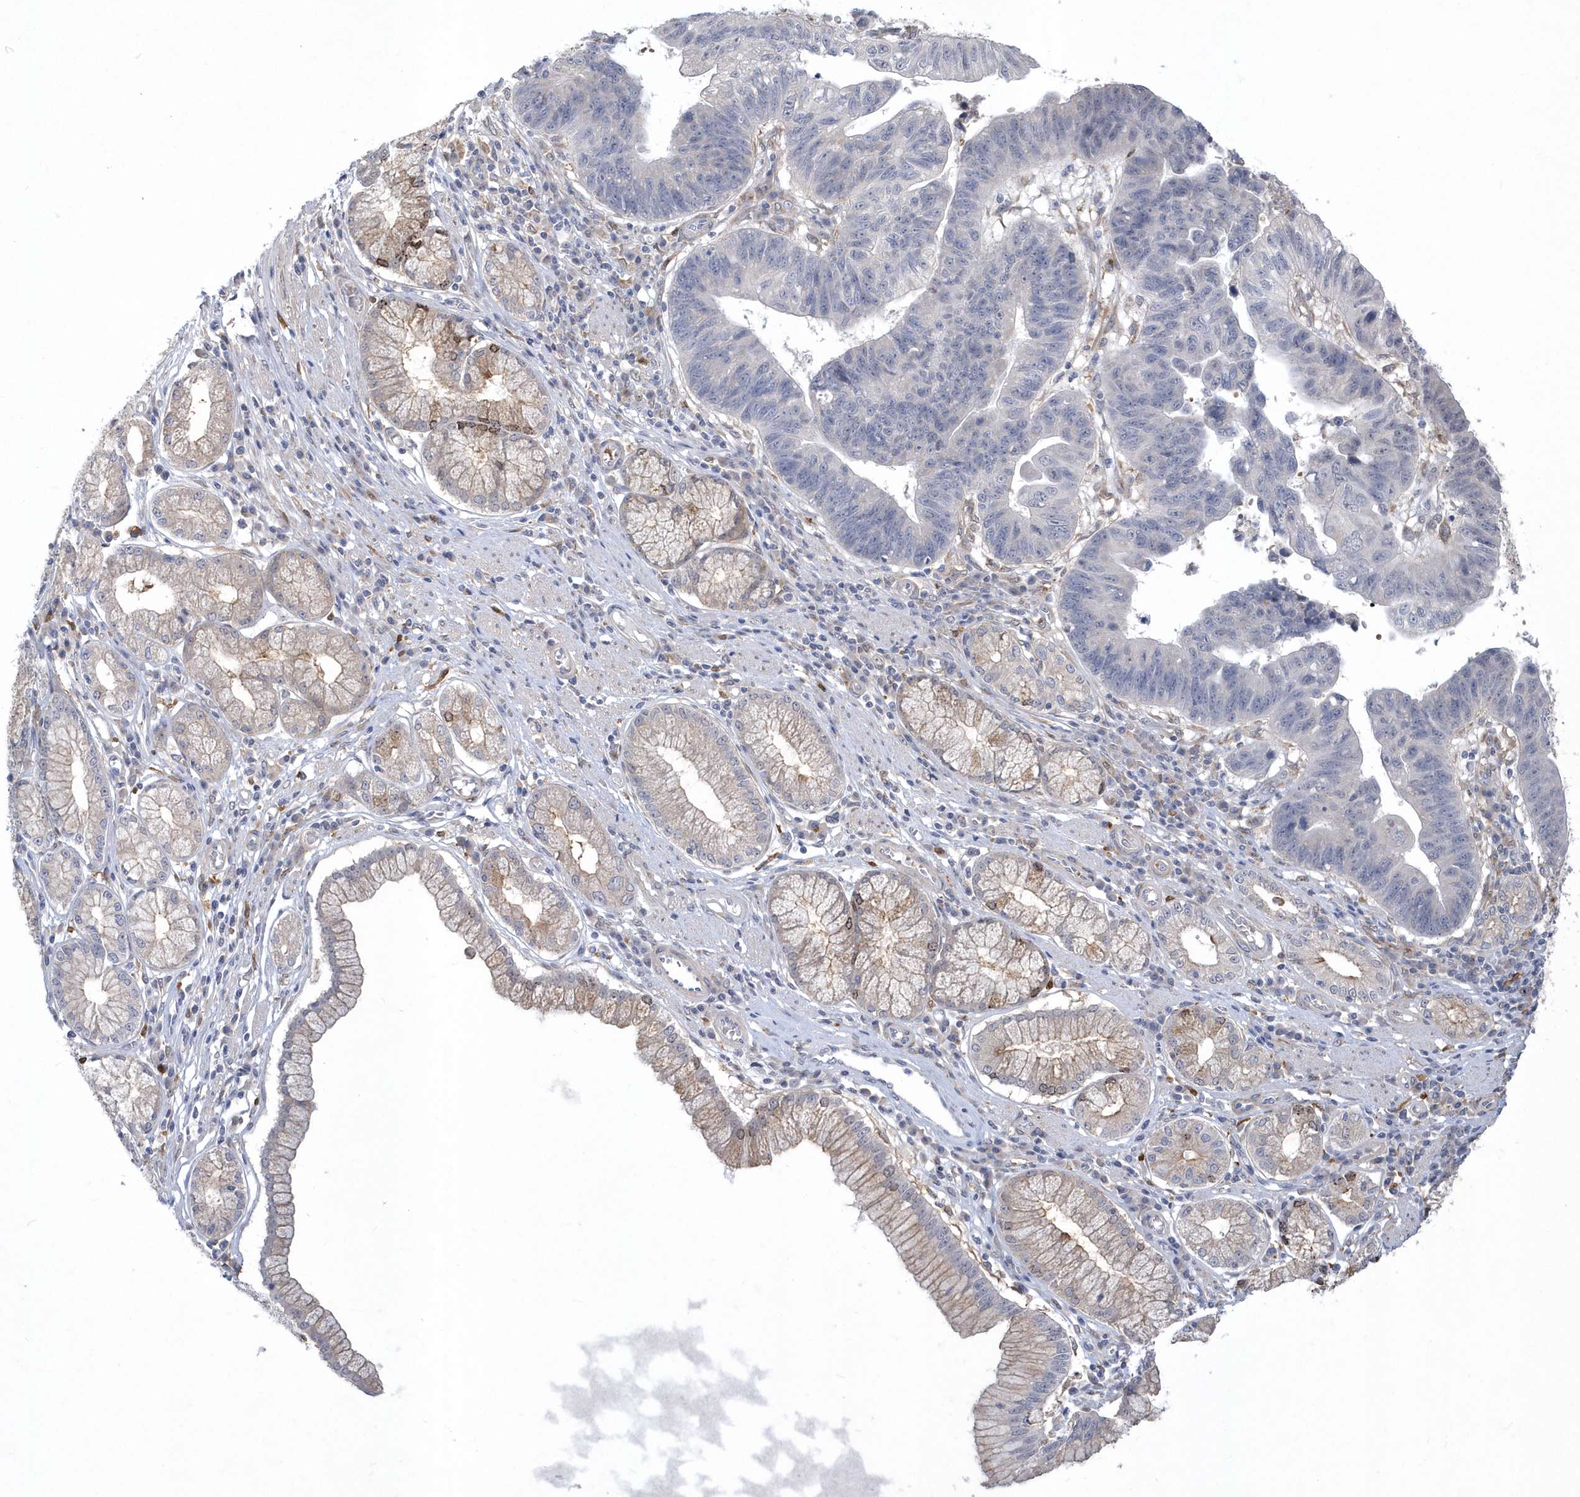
{"staining": {"intensity": "negative", "quantity": "none", "location": "none"}, "tissue": "stomach cancer", "cell_type": "Tumor cells", "image_type": "cancer", "snomed": [{"axis": "morphology", "description": "Adenocarcinoma, NOS"}, {"axis": "topography", "description": "Stomach"}], "caption": "This is an immunohistochemistry (IHC) micrograph of adenocarcinoma (stomach). There is no positivity in tumor cells.", "gene": "TSPEAR", "patient": {"sex": "male", "age": 59}}